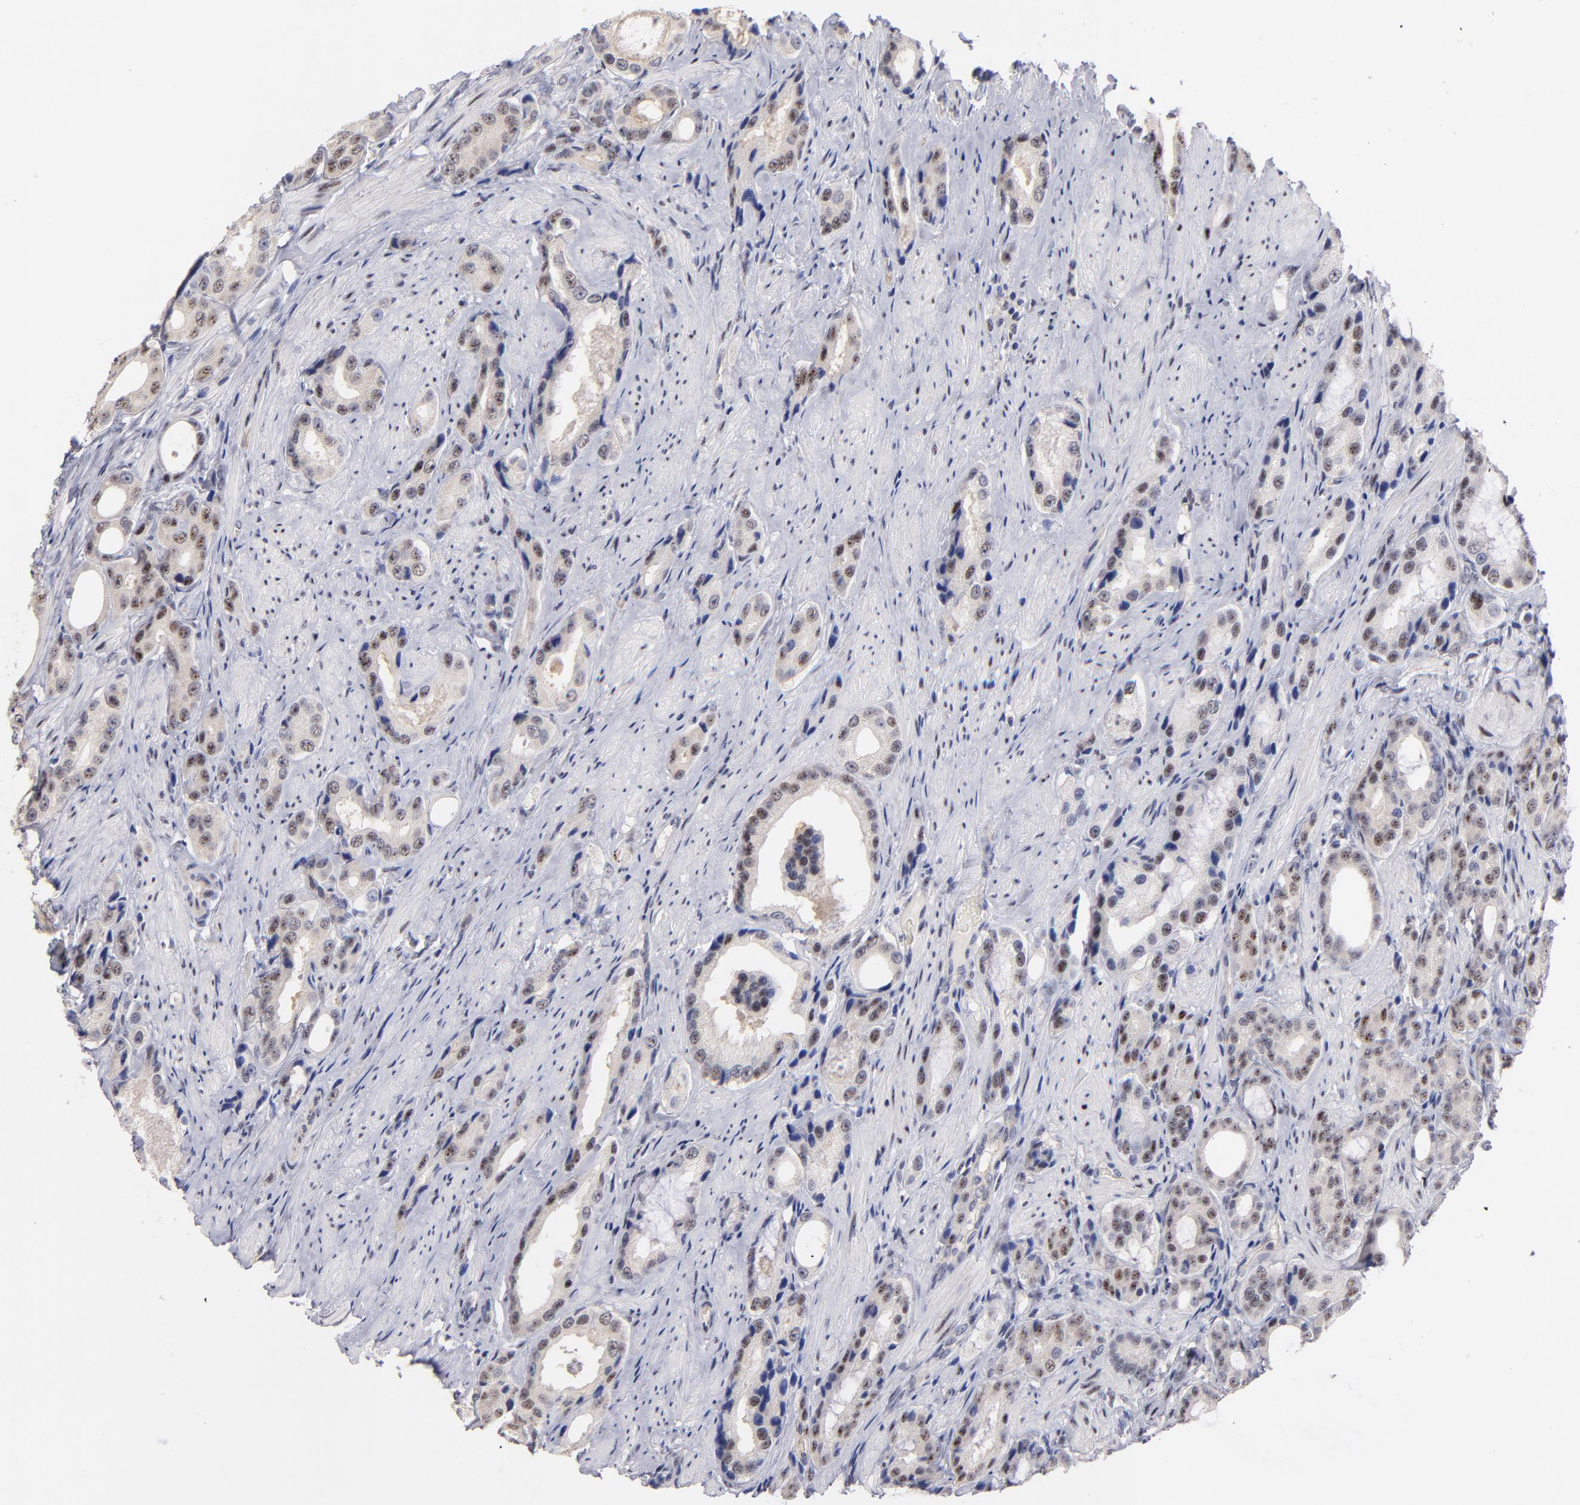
{"staining": {"intensity": "moderate", "quantity": "25%-75%", "location": "nuclear"}, "tissue": "prostate cancer", "cell_type": "Tumor cells", "image_type": "cancer", "snomed": [{"axis": "morphology", "description": "Adenocarcinoma, Medium grade"}, {"axis": "topography", "description": "Prostate"}], "caption": "Immunohistochemistry (IHC) micrograph of neoplastic tissue: human medium-grade adenocarcinoma (prostate) stained using immunohistochemistry shows medium levels of moderate protein expression localized specifically in the nuclear of tumor cells, appearing as a nuclear brown color.", "gene": "RAF1", "patient": {"sex": "male", "age": 60}}